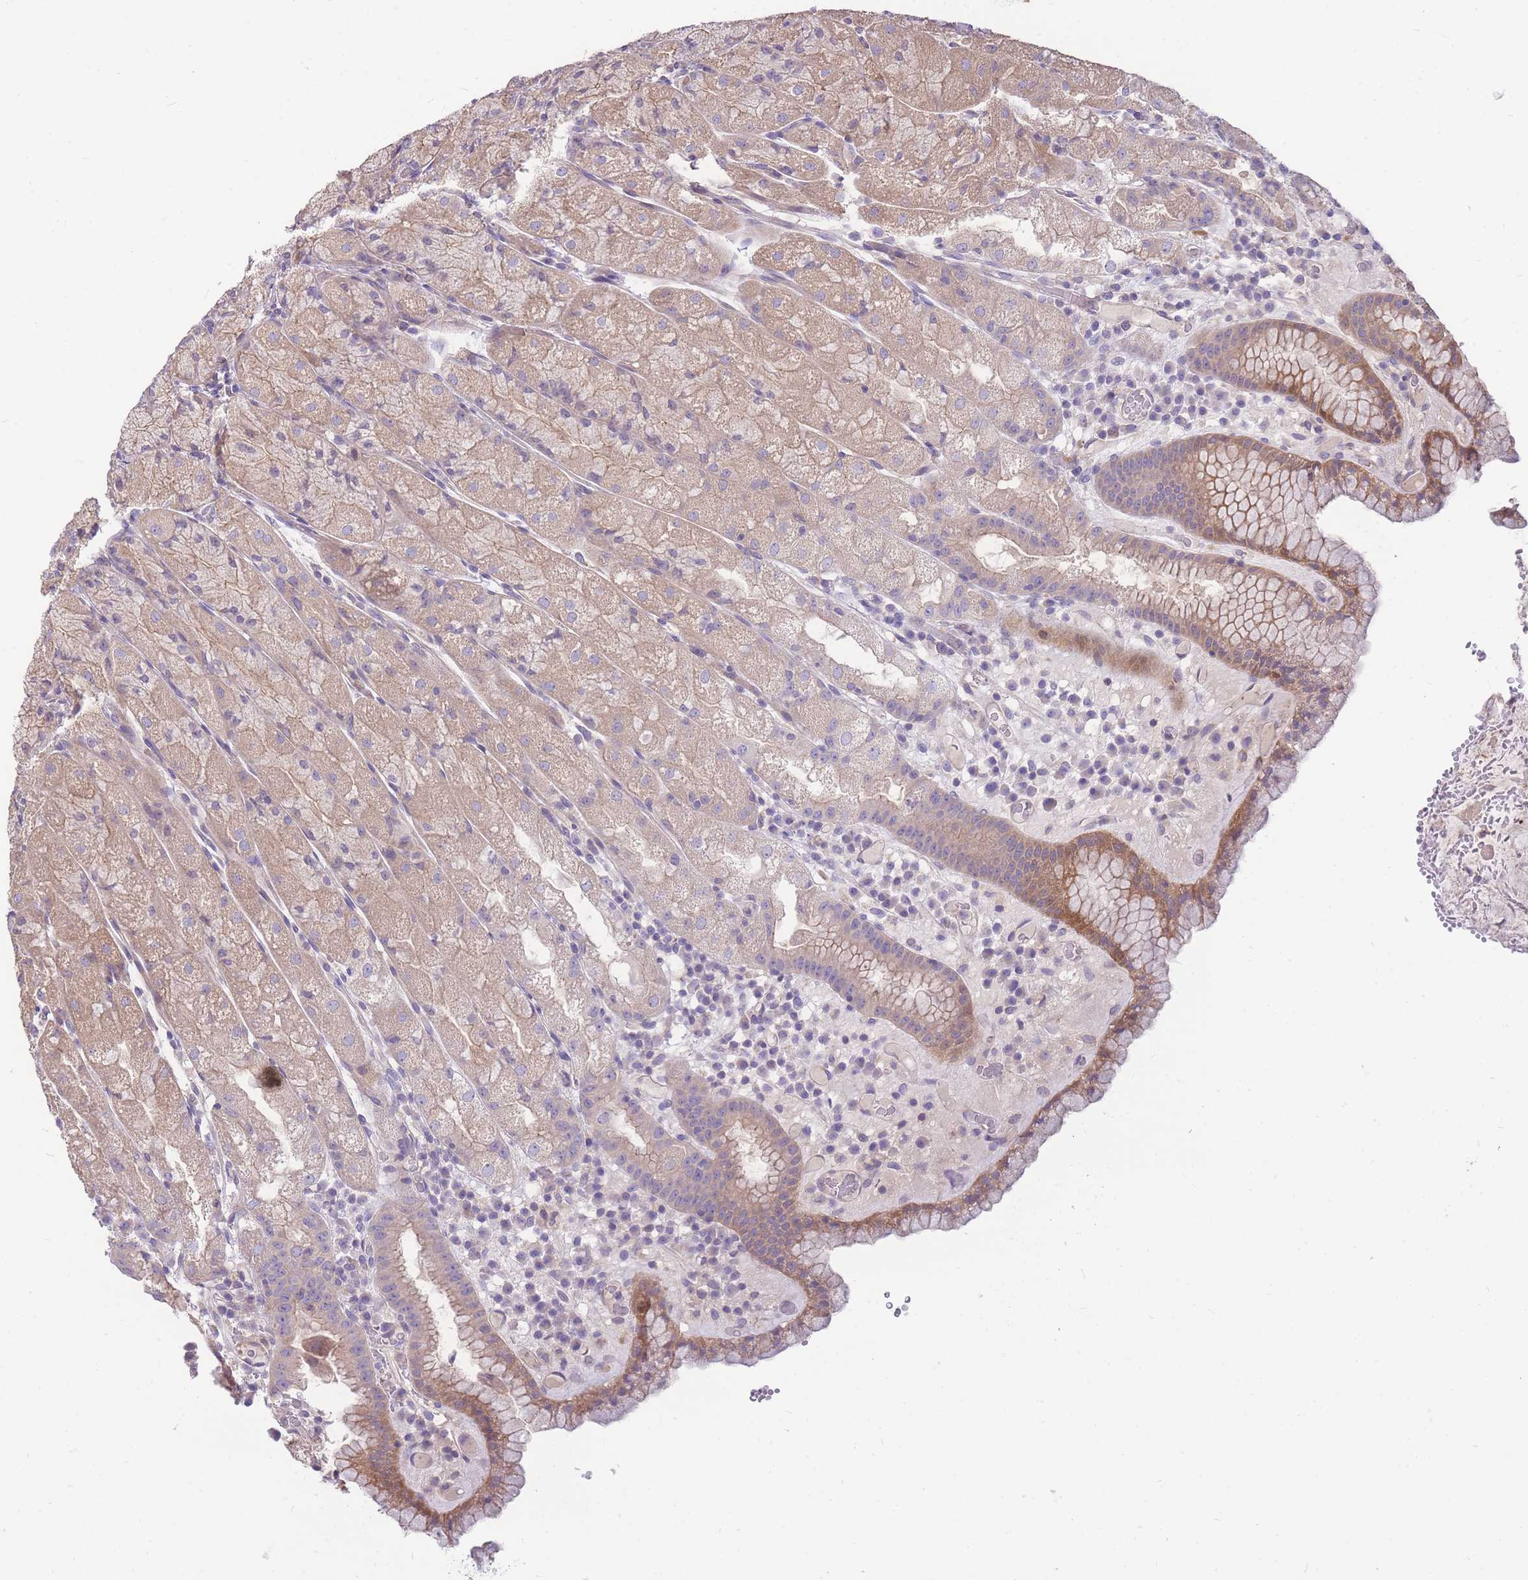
{"staining": {"intensity": "moderate", "quantity": "25%-75%", "location": "cytoplasmic/membranous"}, "tissue": "stomach", "cell_type": "Glandular cells", "image_type": "normal", "snomed": [{"axis": "morphology", "description": "Normal tissue, NOS"}, {"axis": "topography", "description": "Stomach, upper"}], "caption": "Stomach stained for a protein (brown) shows moderate cytoplasmic/membranous positive expression in approximately 25%-75% of glandular cells.", "gene": "OR5T1", "patient": {"sex": "male", "age": 52}}